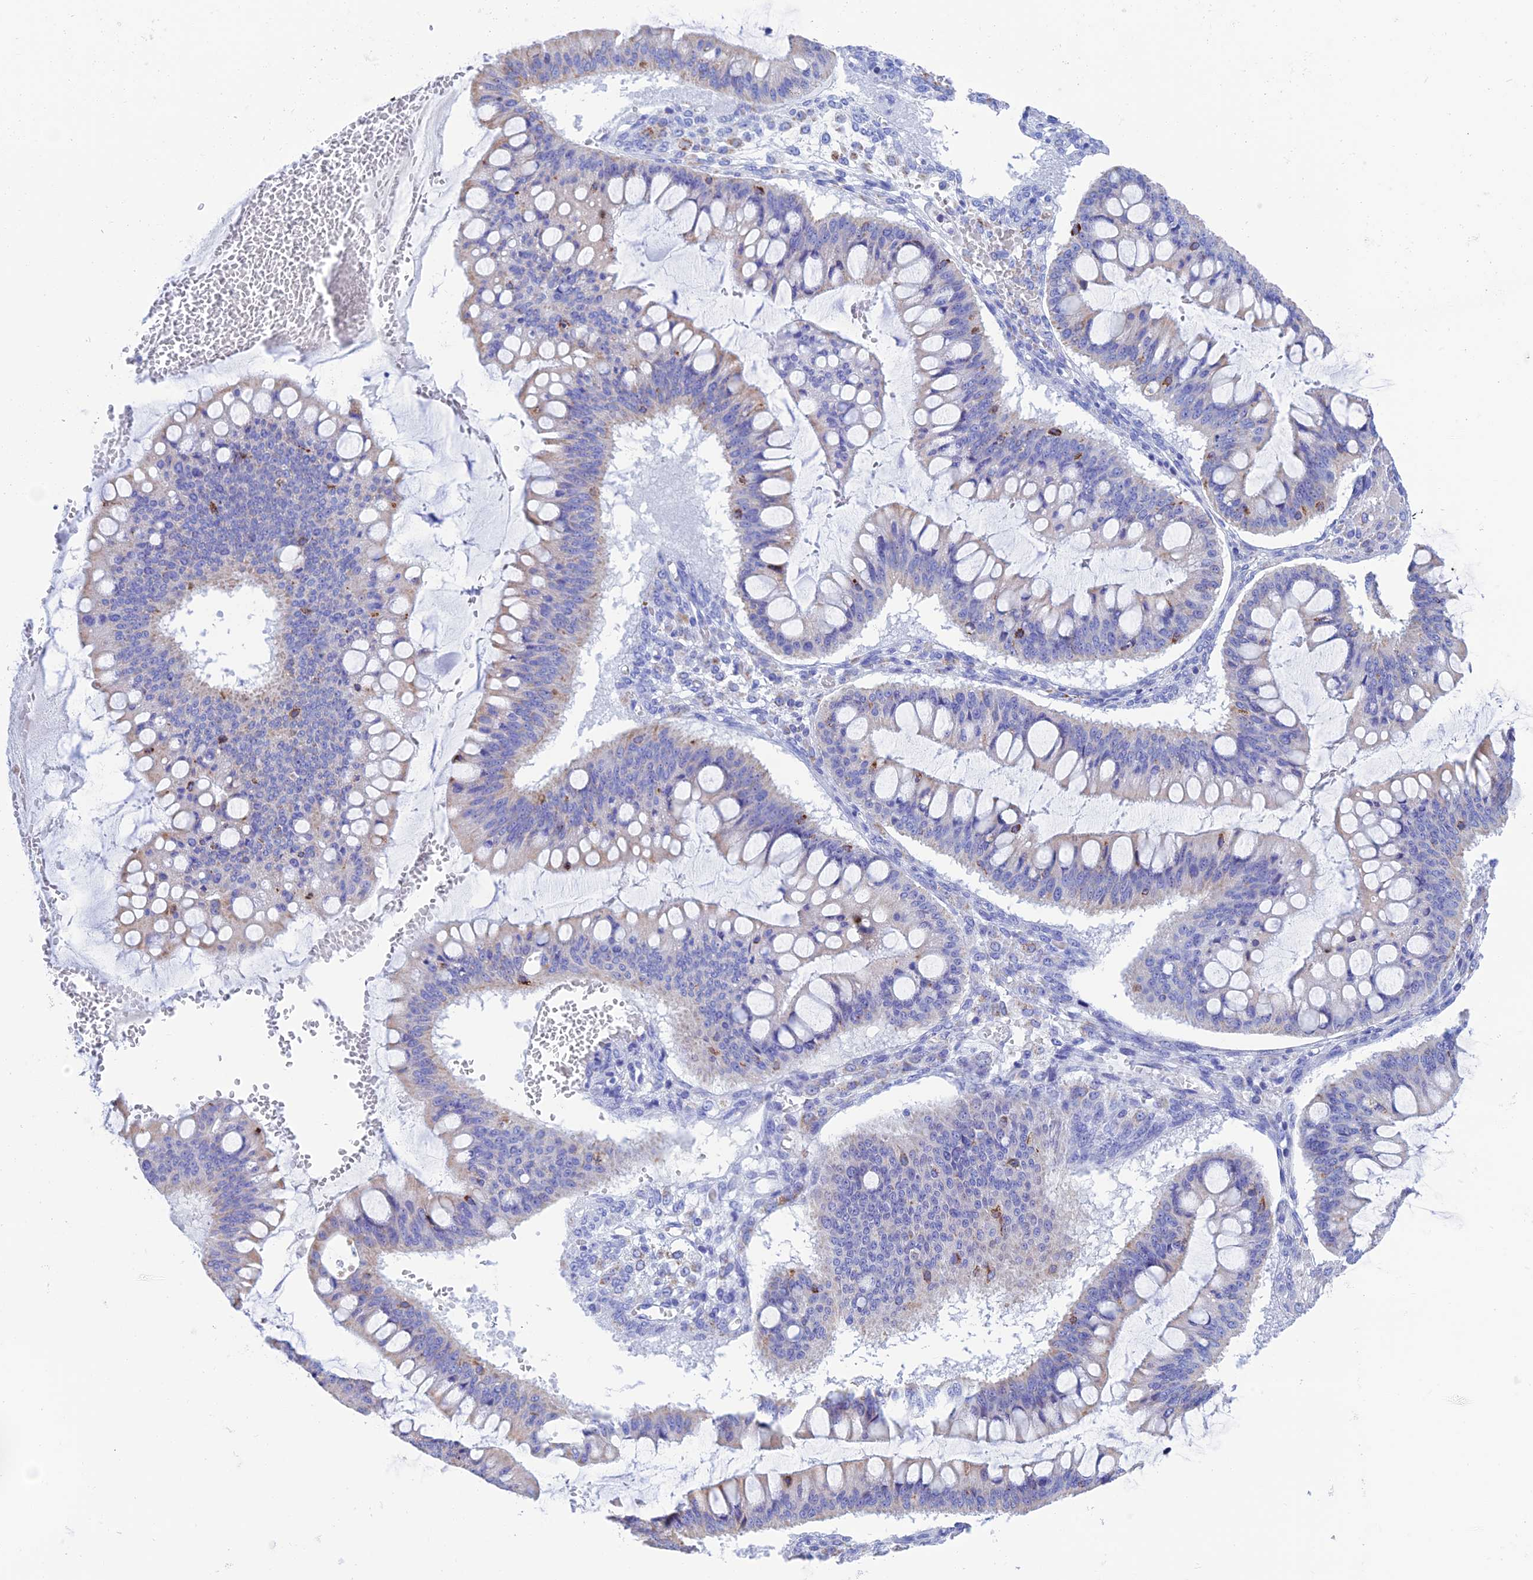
{"staining": {"intensity": "weak", "quantity": "<25%", "location": "cytoplasmic/membranous"}, "tissue": "ovarian cancer", "cell_type": "Tumor cells", "image_type": "cancer", "snomed": [{"axis": "morphology", "description": "Cystadenocarcinoma, mucinous, NOS"}, {"axis": "topography", "description": "Ovary"}], "caption": "Immunohistochemistry image of neoplastic tissue: human ovarian cancer (mucinous cystadenocarcinoma) stained with DAB shows no significant protein positivity in tumor cells.", "gene": "NXPE4", "patient": {"sex": "female", "age": 73}}